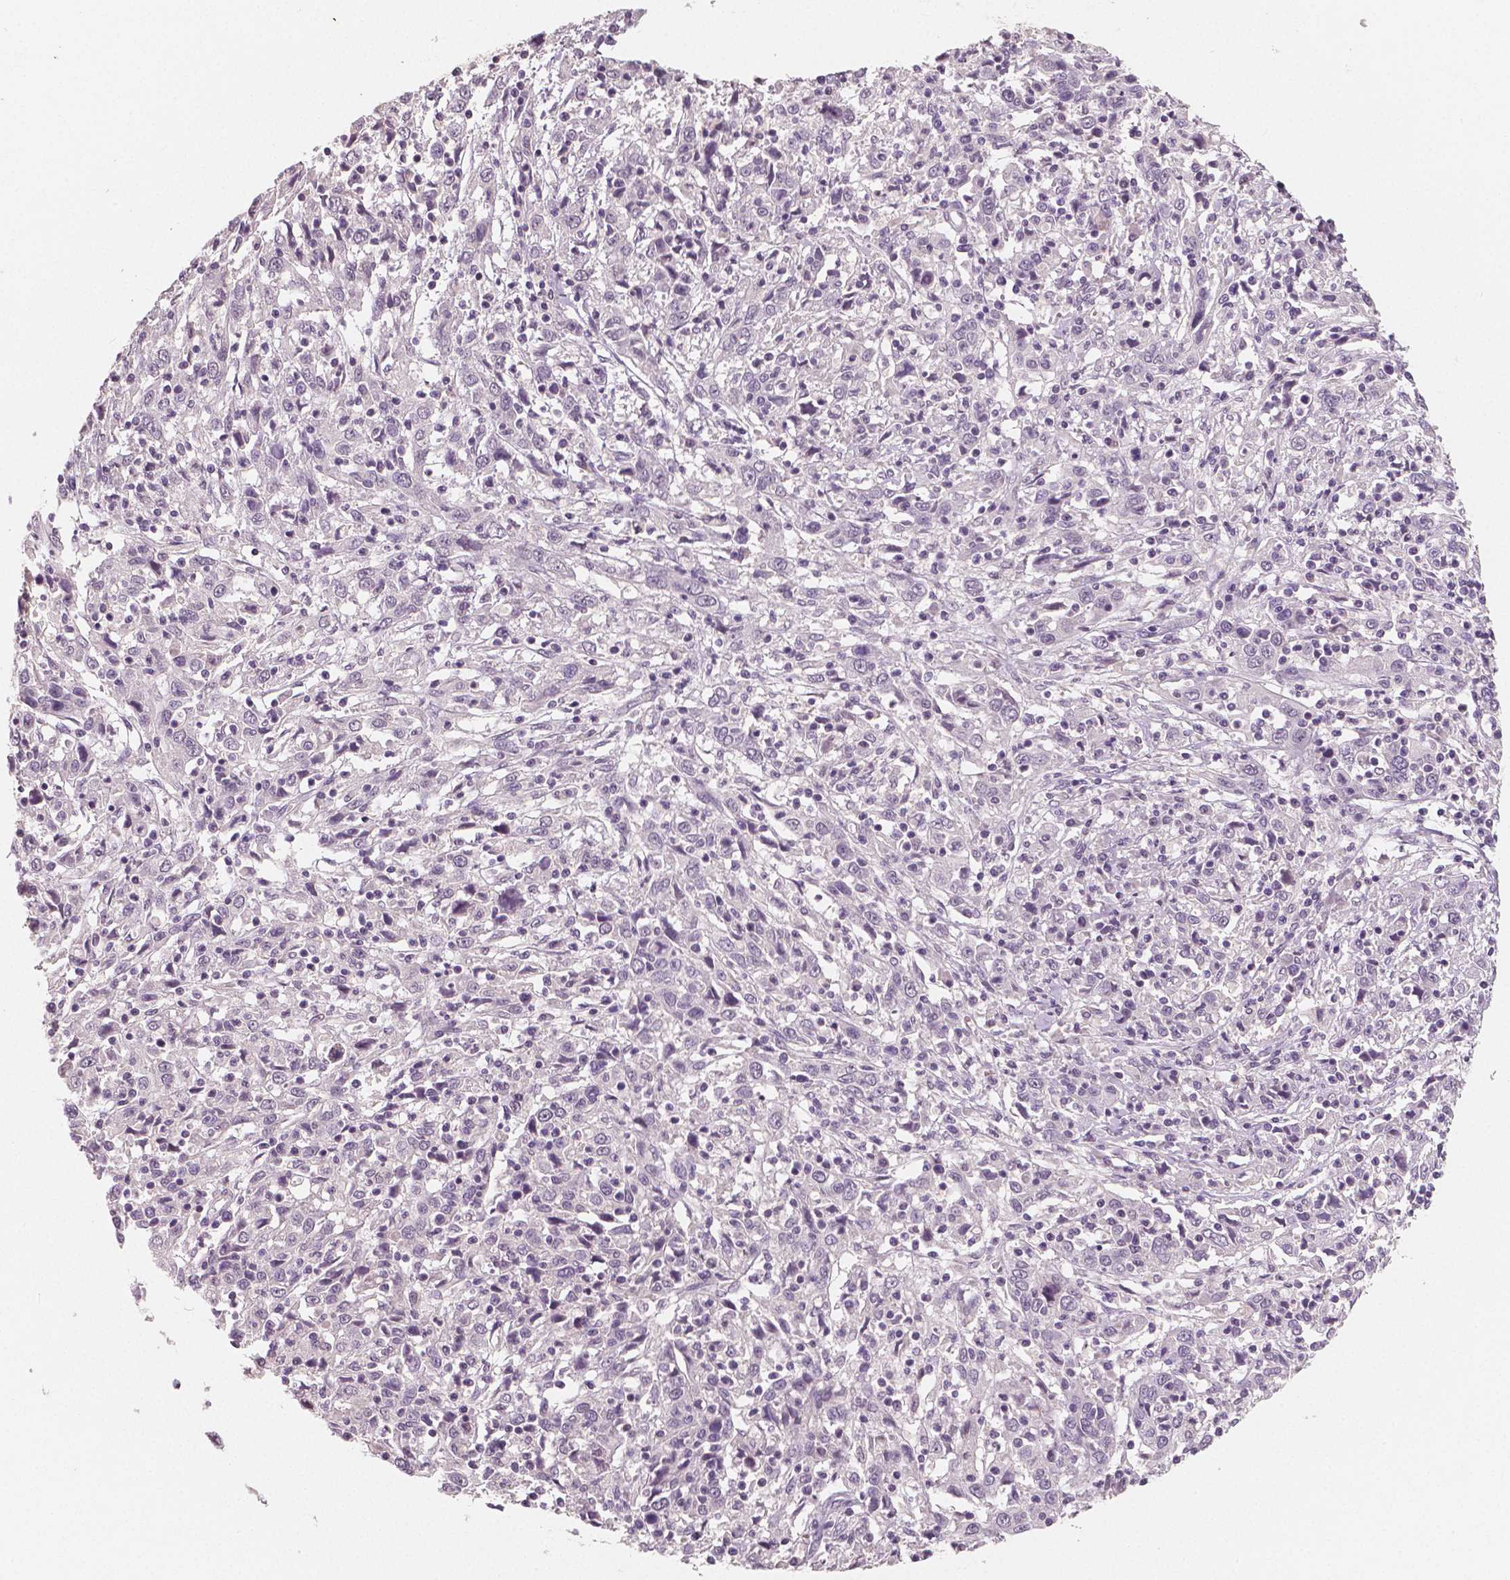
{"staining": {"intensity": "negative", "quantity": "none", "location": "none"}, "tissue": "cervical cancer", "cell_type": "Tumor cells", "image_type": "cancer", "snomed": [{"axis": "morphology", "description": "Squamous cell carcinoma, NOS"}, {"axis": "topography", "description": "Cervix"}], "caption": "This is an IHC photomicrograph of squamous cell carcinoma (cervical). There is no staining in tumor cells.", "gene": "RNASE7", "patient": {"sex": "female", "age": 46}}